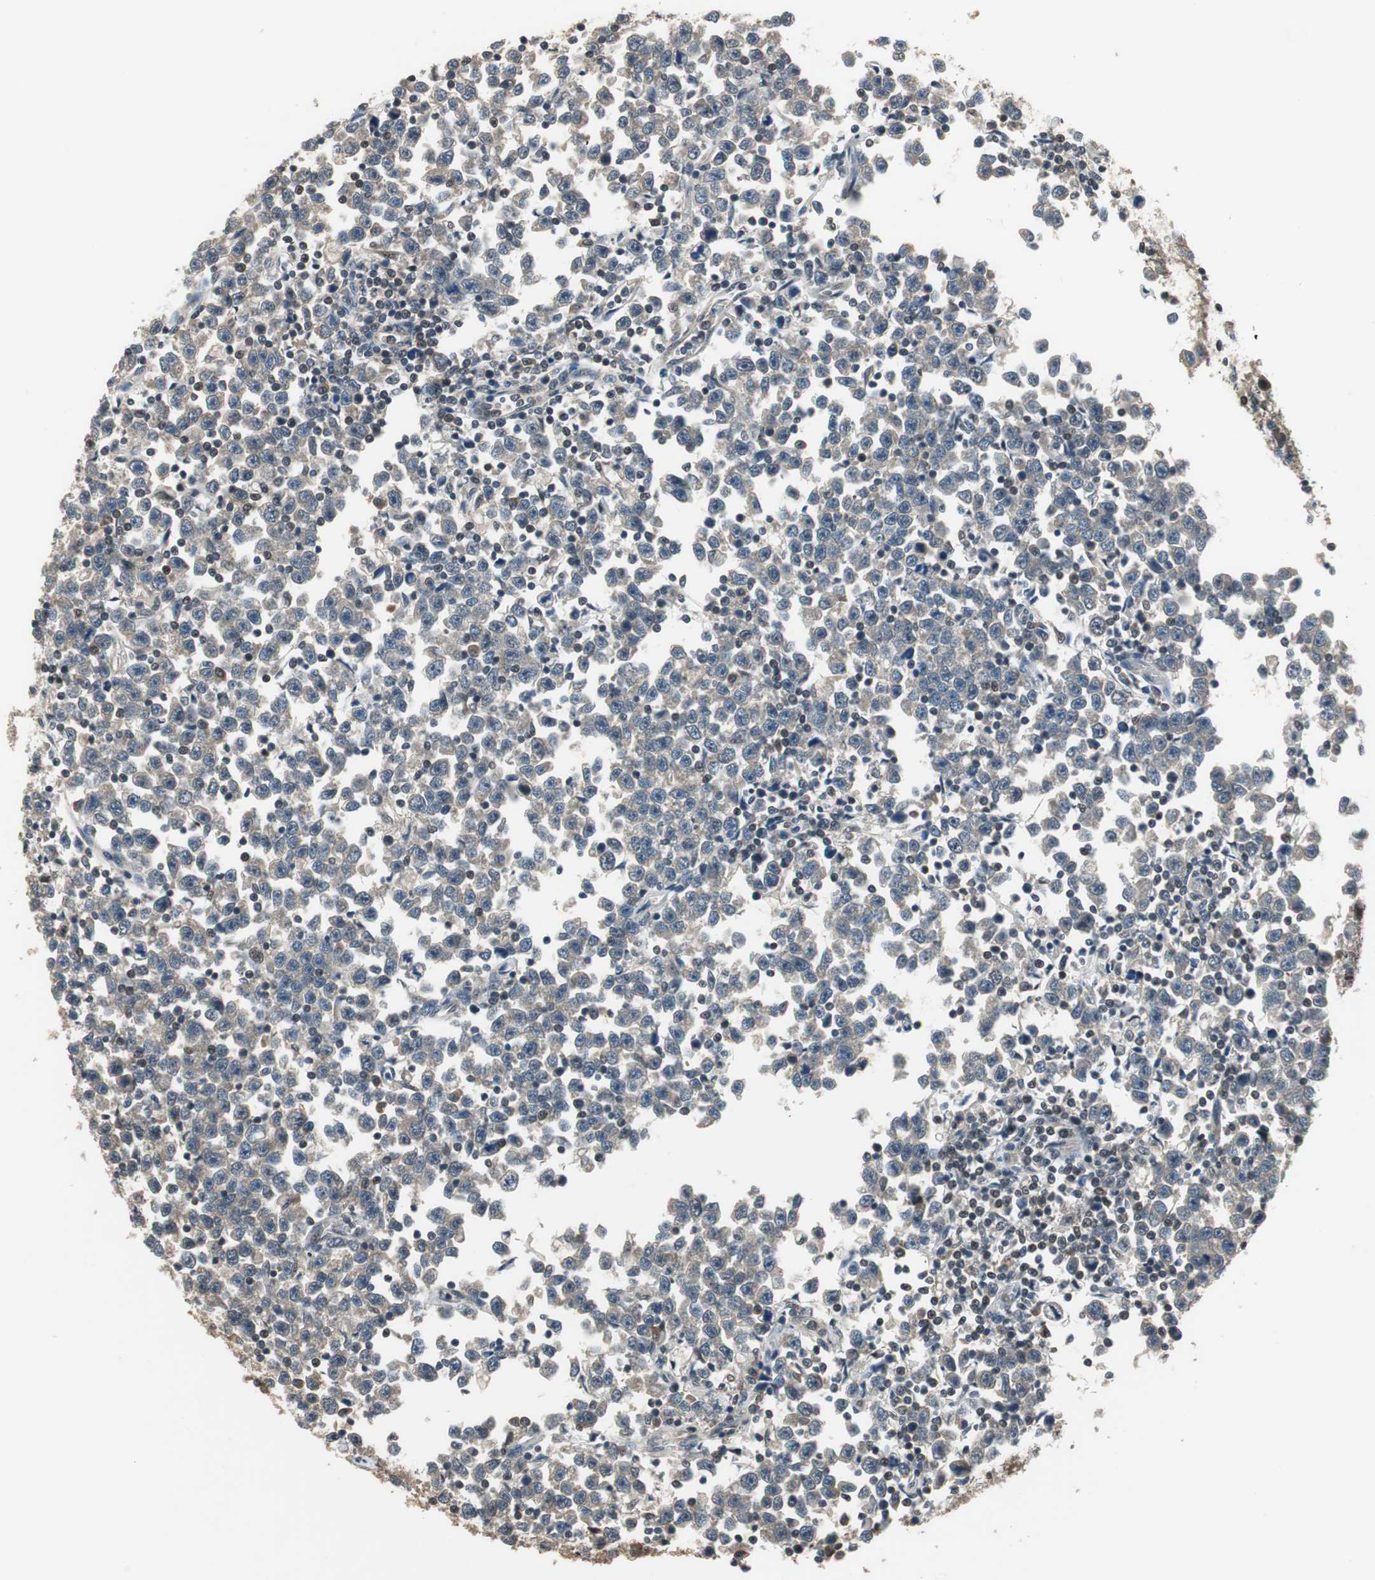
{"staining": {"intensity": "weak", "quantity": "25%-75%", "location": "cytoplasmic/membranous,nuclear"}, "tissue": "testis cancer", "cell_type": "Tumor cells", "image_type": "cancer", "snomed": [{"axis": "morphology", "description": "Seminoma, NOS"}, {"axis": "topography", "description": "Testis"}], "caption": "Human testis cancer stained for a protein (brown) exhibits weak cytoplasmic/membranous and nuclear positive positivity in approximately 25%-75% of tumor cells.", "gene": "MAFB", "patient": {"sex": "male", "age": 43}}